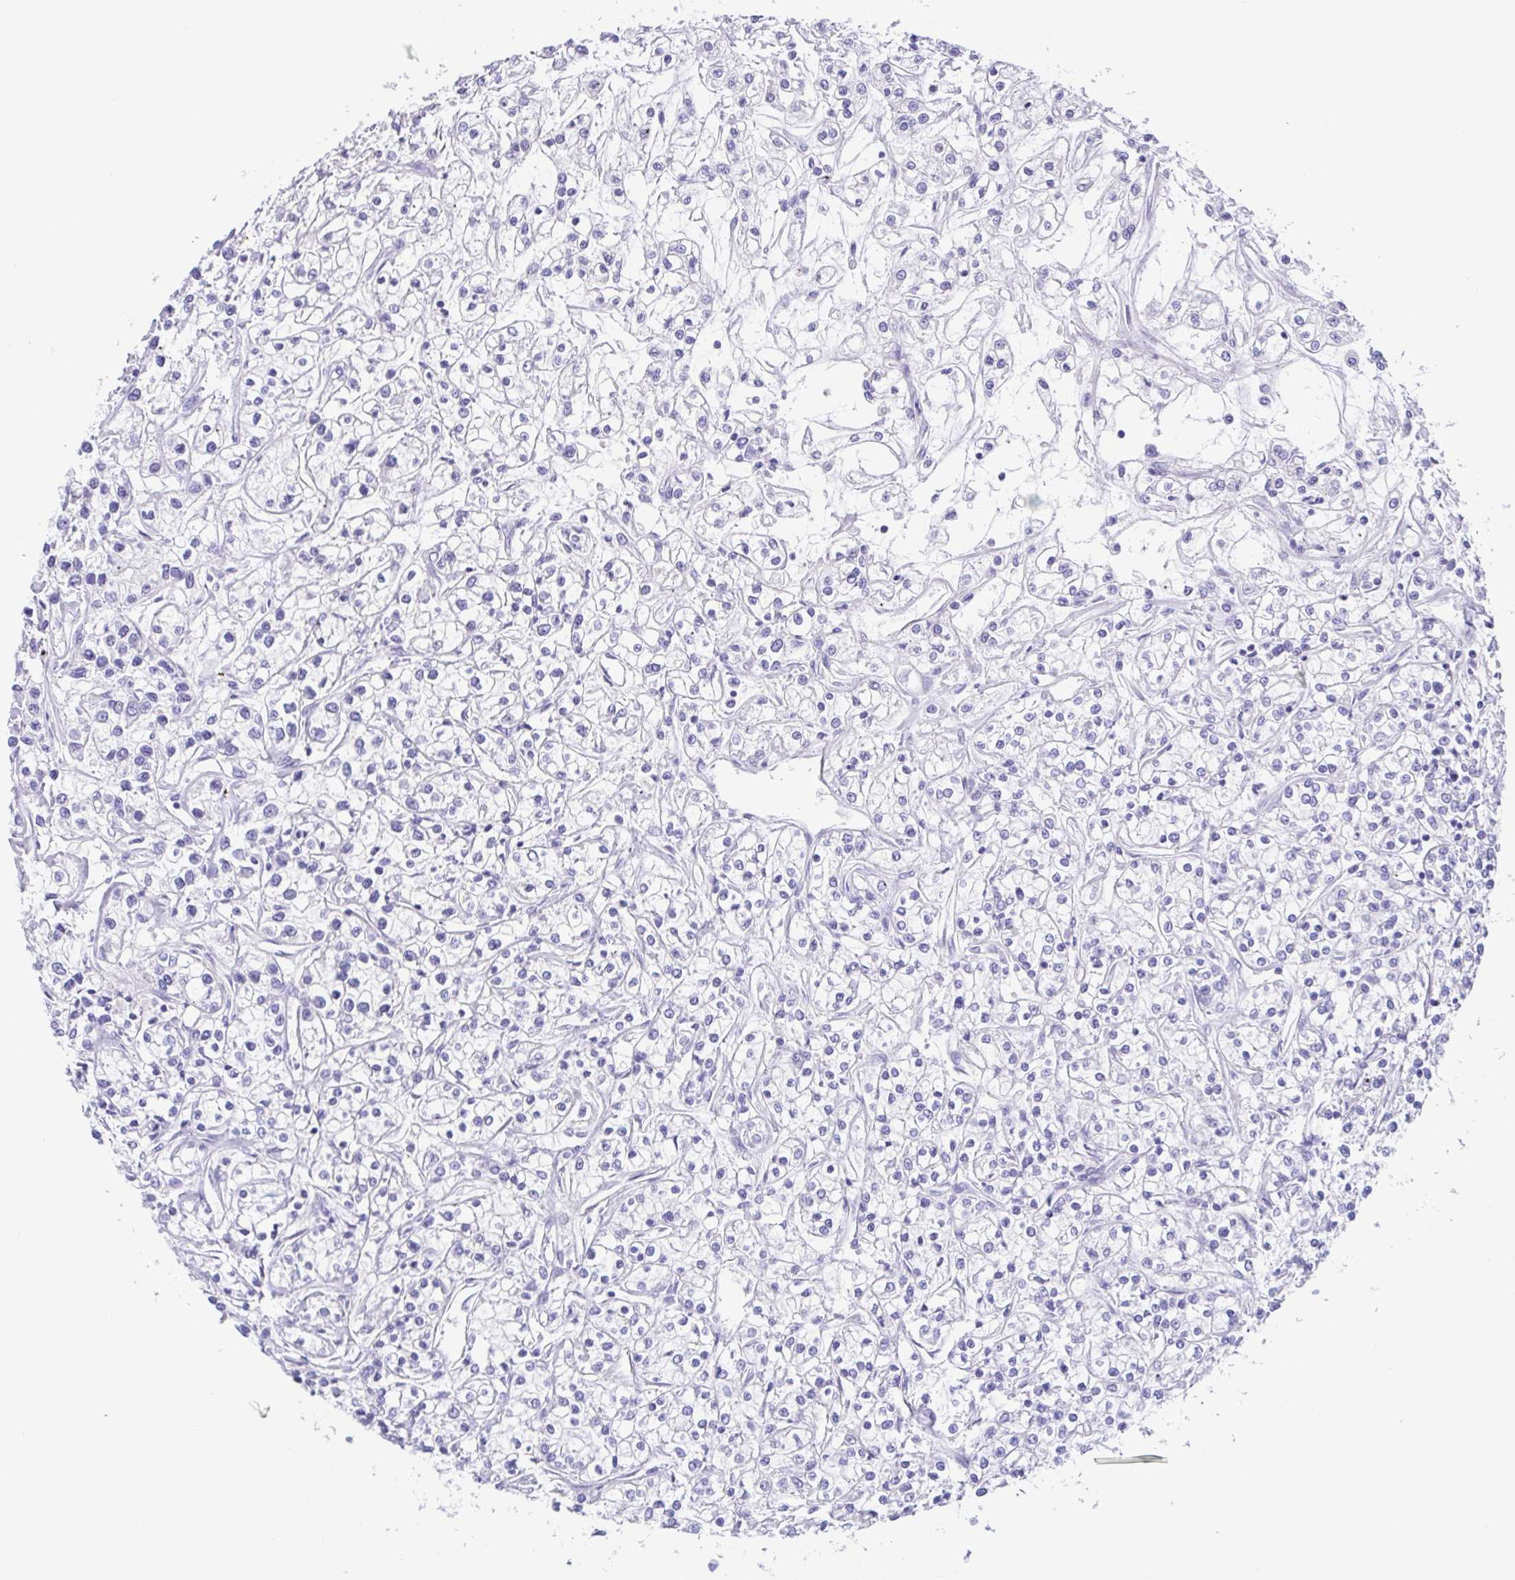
{"staining": {"intensity": "negative", "quantity": "none", "location": "none"}, "tissue": "renal cancer", "cell_type": "Tumor cells", "image_type": "cancer", "snomed": [{"axis": "morphology", "description": "Adenocarcinoma, NOS"}, {"axis": "topography", "description": "Kidney"}], "caption": "An immunohistochemistry image of renal cancer (adenocarcinoma) is shown. There is no staining in tumor cells of renal cancer (adenocarcinoma). Brightfield microscopy of immunohistochemistry stained with DAB (3,3'-diaminobenzidine) (brown) and hematoxylin (blue), captured at high magnification.", "gene": "ARPP21", "patient": {"sex": "female", "age": 59}}